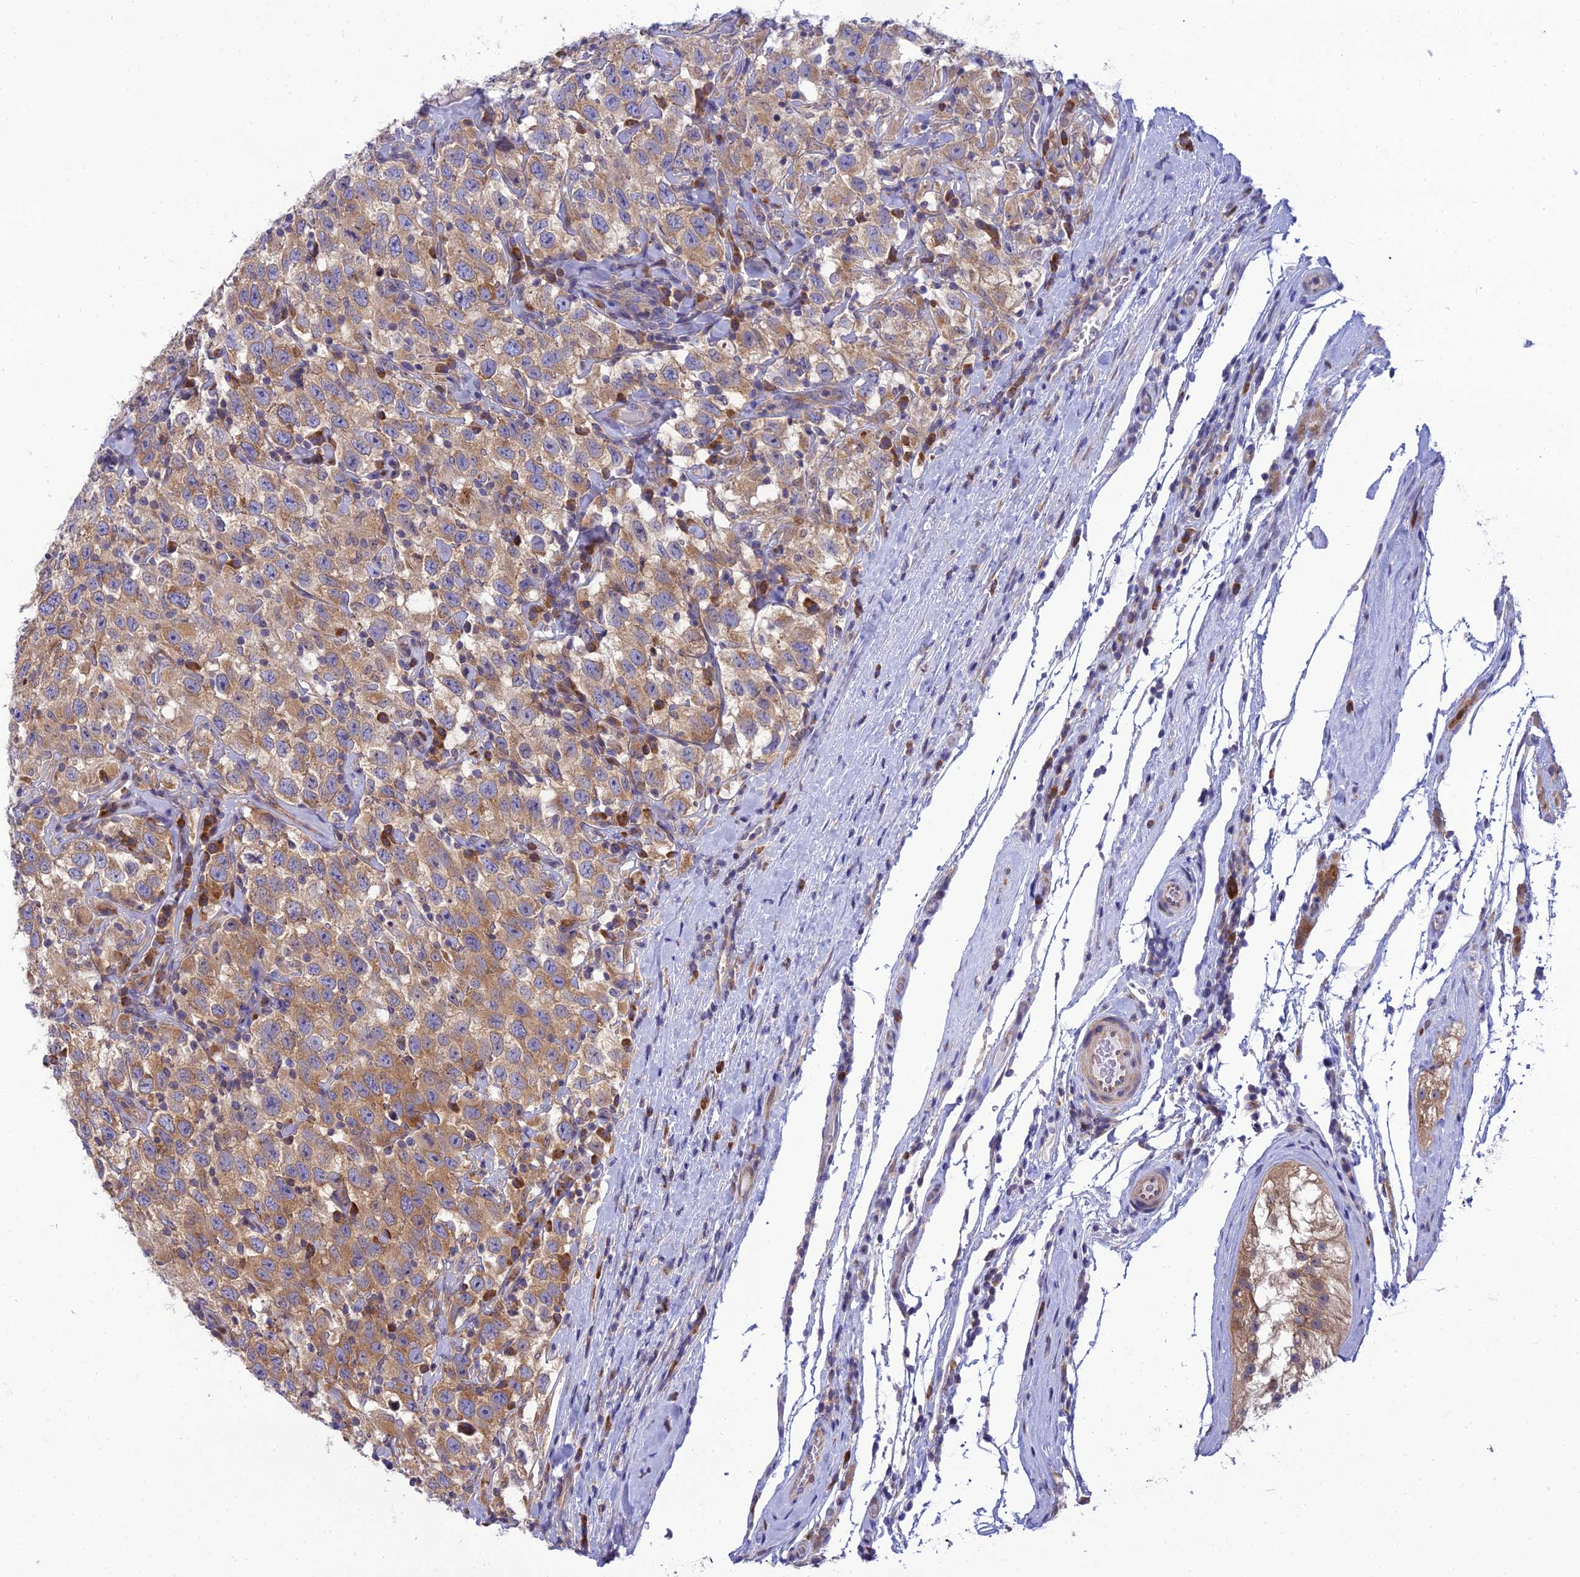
{"staining": {"intensity": "moderate", "quantity": ">75%", "location": "cytoplasmic/membranous"}, "tissue": "testis cancer", "cell_type": "Tumor cells", "image_type": "cancer", "snomed": [{"axis": "morphology", "description": "Seminoma, NOS"}, {"axis": "topography", "description": "Testis"}], "caption": "Immunohistochemistry staining of testis cancer, which demonstrates medium levels of moderate cytoplasmic/membranous positivity in approximately >75% of tumor cells indicating moderate cytoplasmic/membranous protein positivity. The staining was performed using DAB (3,3'-diaminobenzidine) (brown) for protein detection and nuclei were counterstained in hematoxylin (blue).", "gene": "CLCN7", "patient": {"sex": "male", "age": 41}}